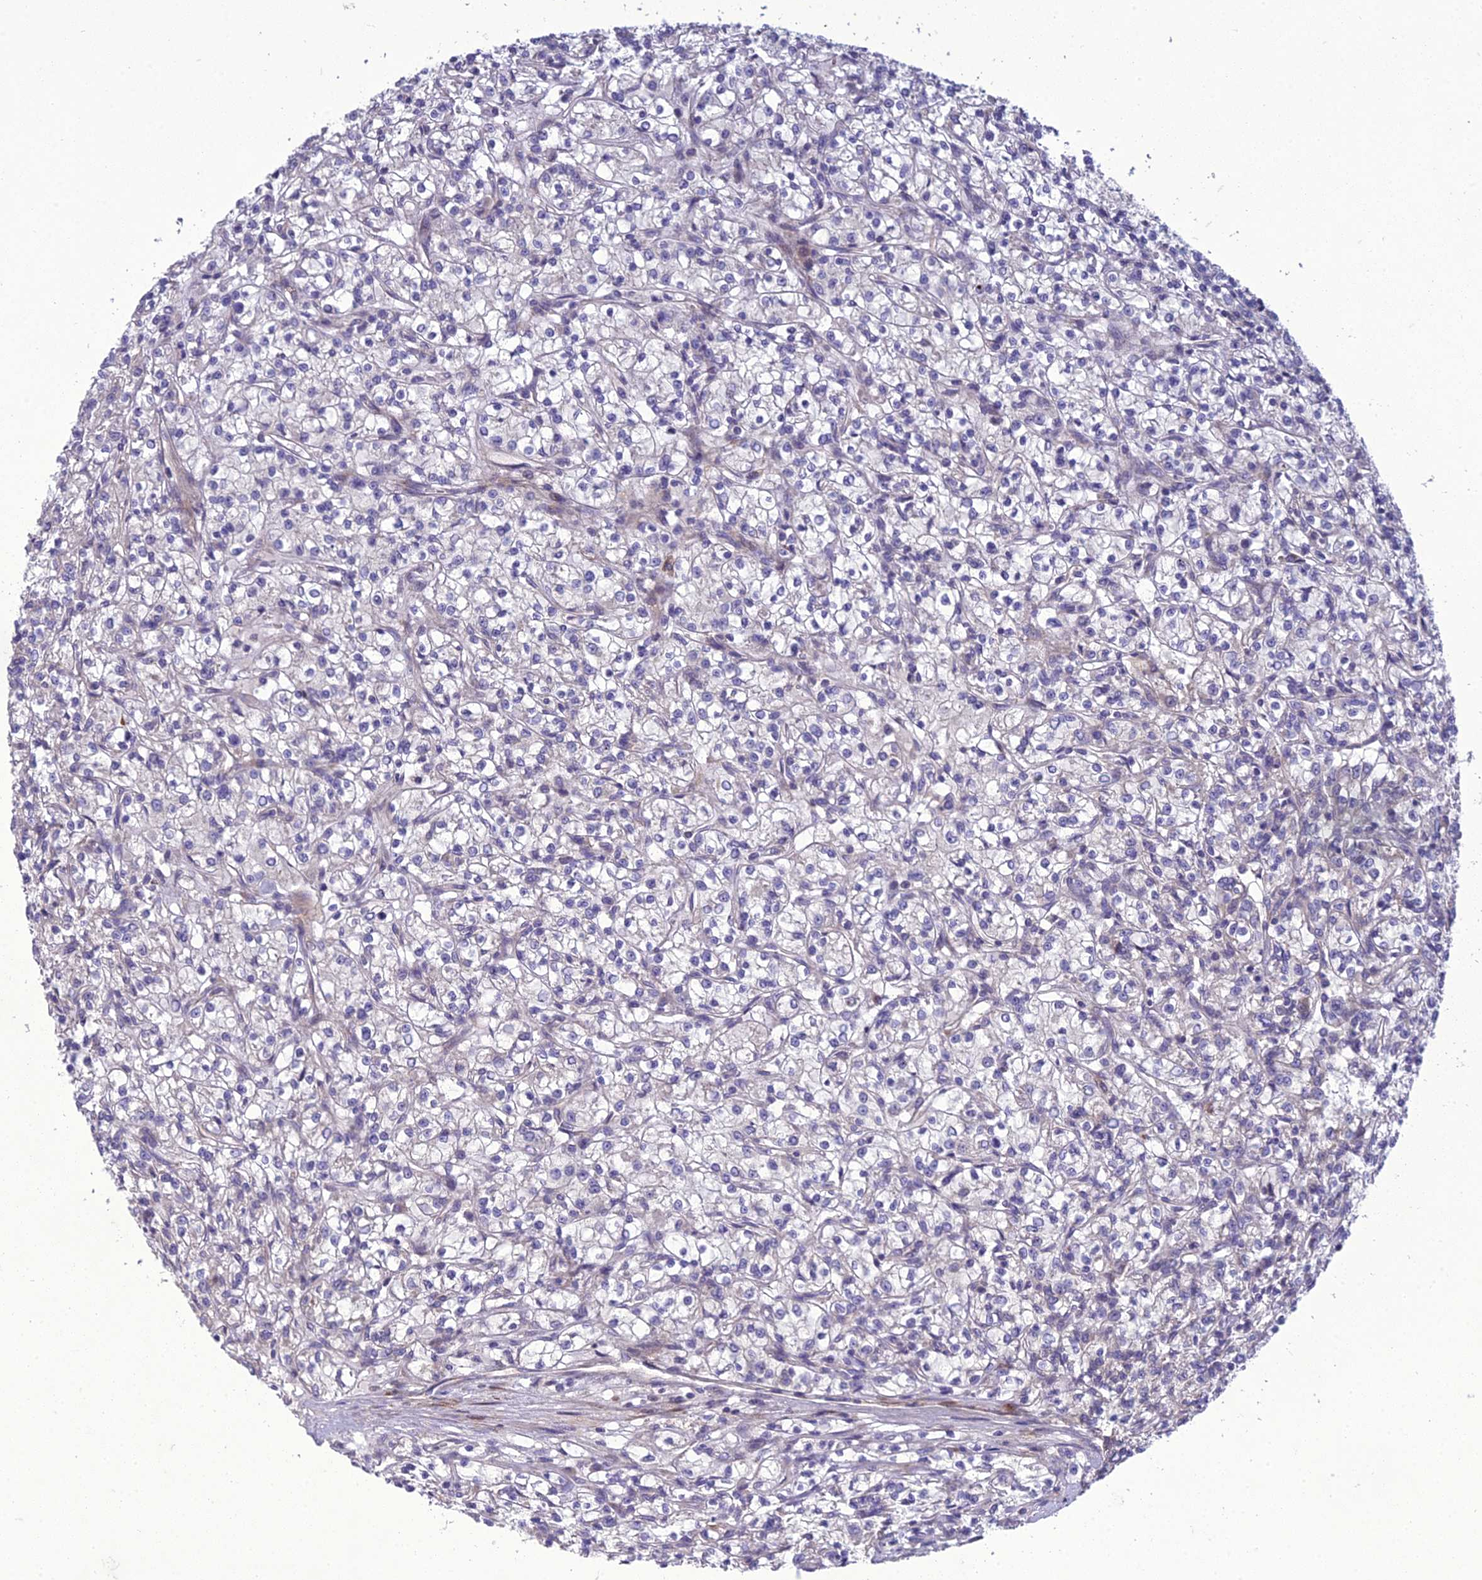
{"staining": {"intensity": "negative", "quantity": "none", "location": "none"}, "tissue": "renal cancer", "cell_type": "Tumor cells", "image_type": "cancer", "snomed": [{"axis": "morphology", "description": "Adenocarcinoma, NOS"}, {"axis": "topography", "description": "Kidney"}], "caption": "DAB immunohistochemical staining of renal adenocarcinoma exhibits no significant staining in tumor cells.", "gene": "ADIPOR2", "patient": {"sex": "female", "age": 59}}